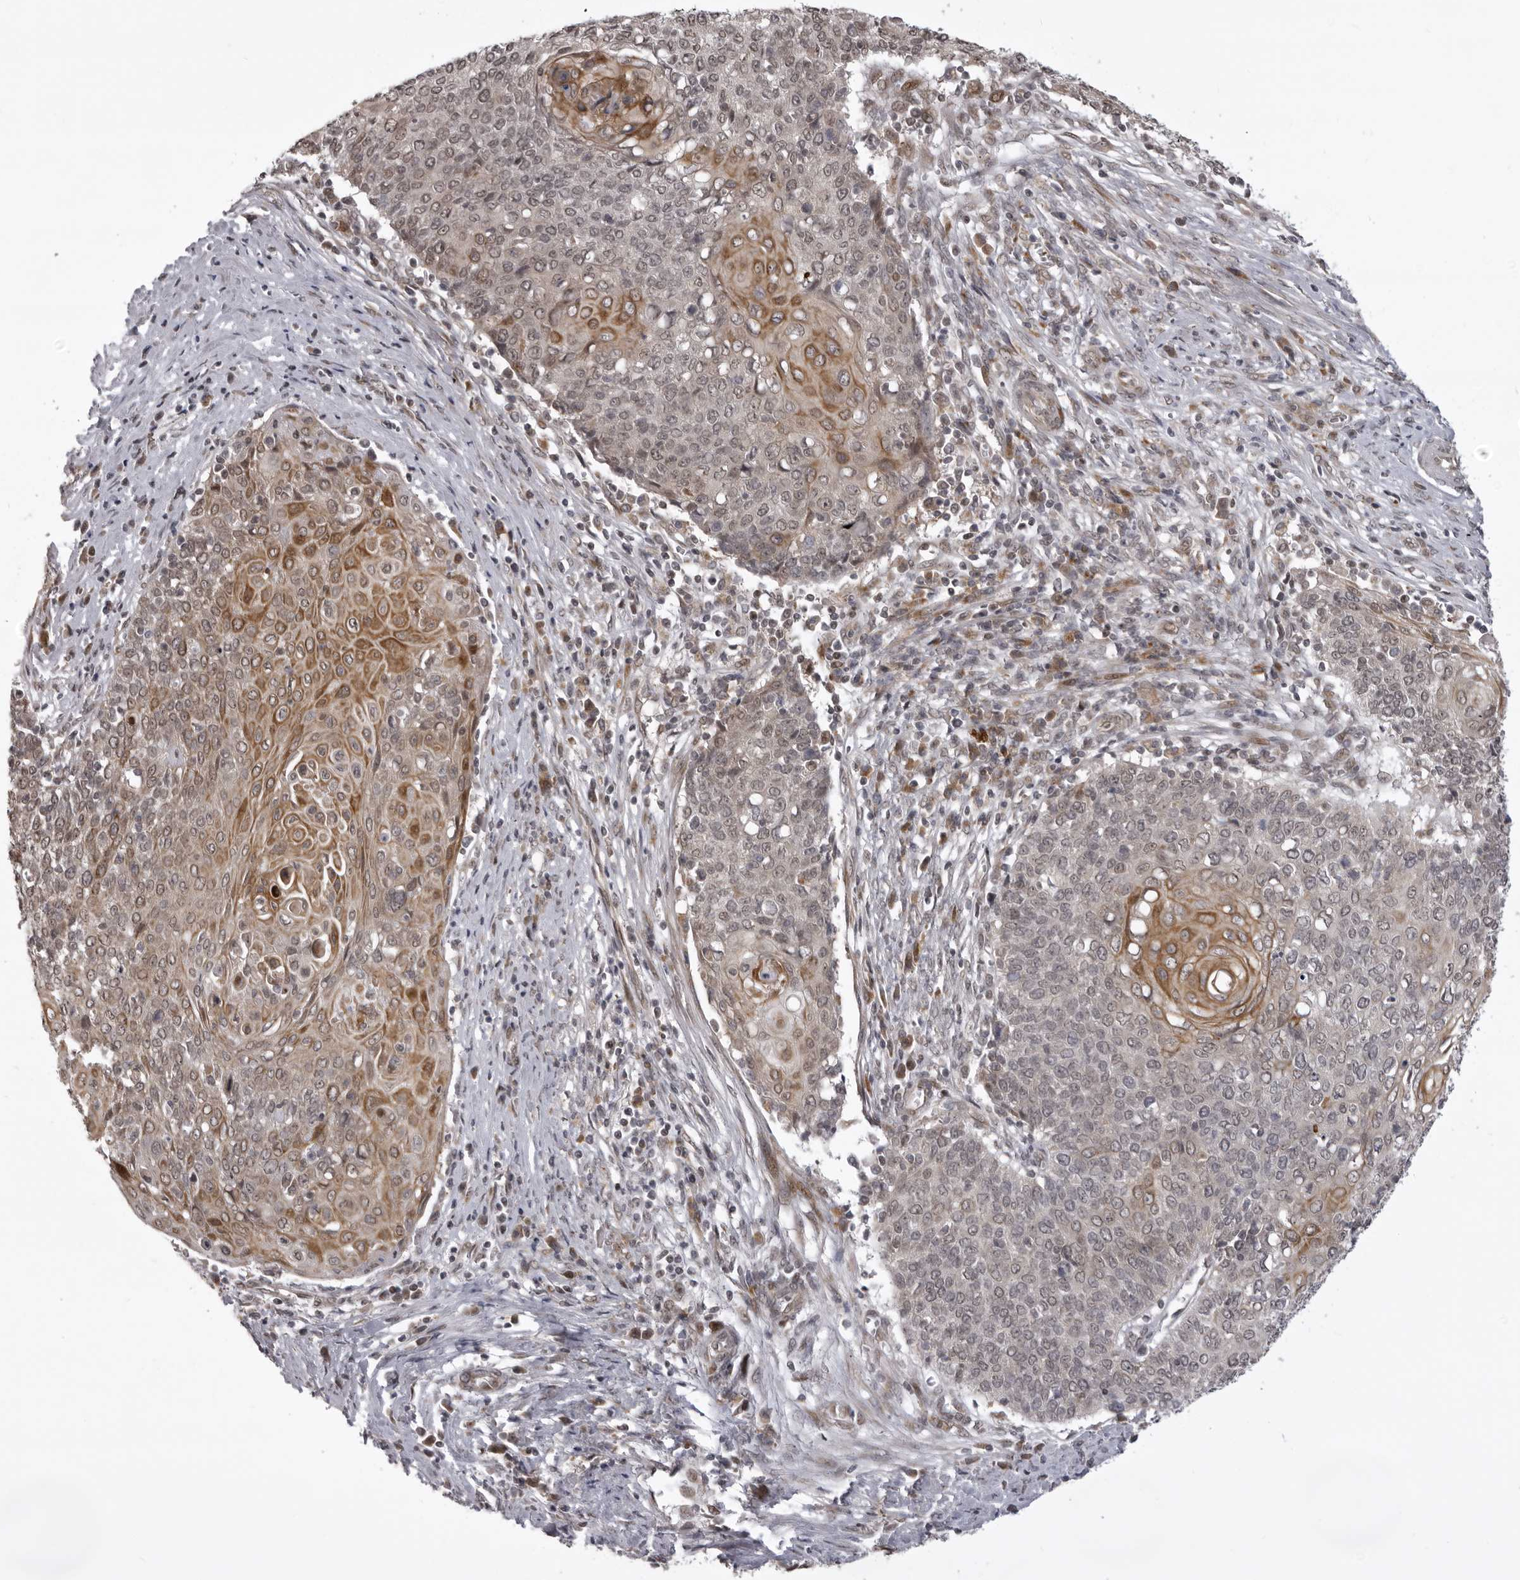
{"staining": {"intensity": "moderate", "quantity": "25%-75%", "location": "cytoplasmic/membranous"}, "tissue": "cervical cancer", "cell_type": "Tumor cells", "image_type": "cancer", "snomed": [{"axis": "morphology", "description": "Squamous cell carcinoma, NOS"}, {"axis": "topography", "description": "Cervix"}], "caption": "An image showing moderate cytoplasmic/membranous expression in about 25%-75% of tumor cells in cervical squamous cell carcinoma, as visualized by brown immunohistochemical staining.", "gene": "C1orf109", "patient": {"sex": "female", "age": 39}}